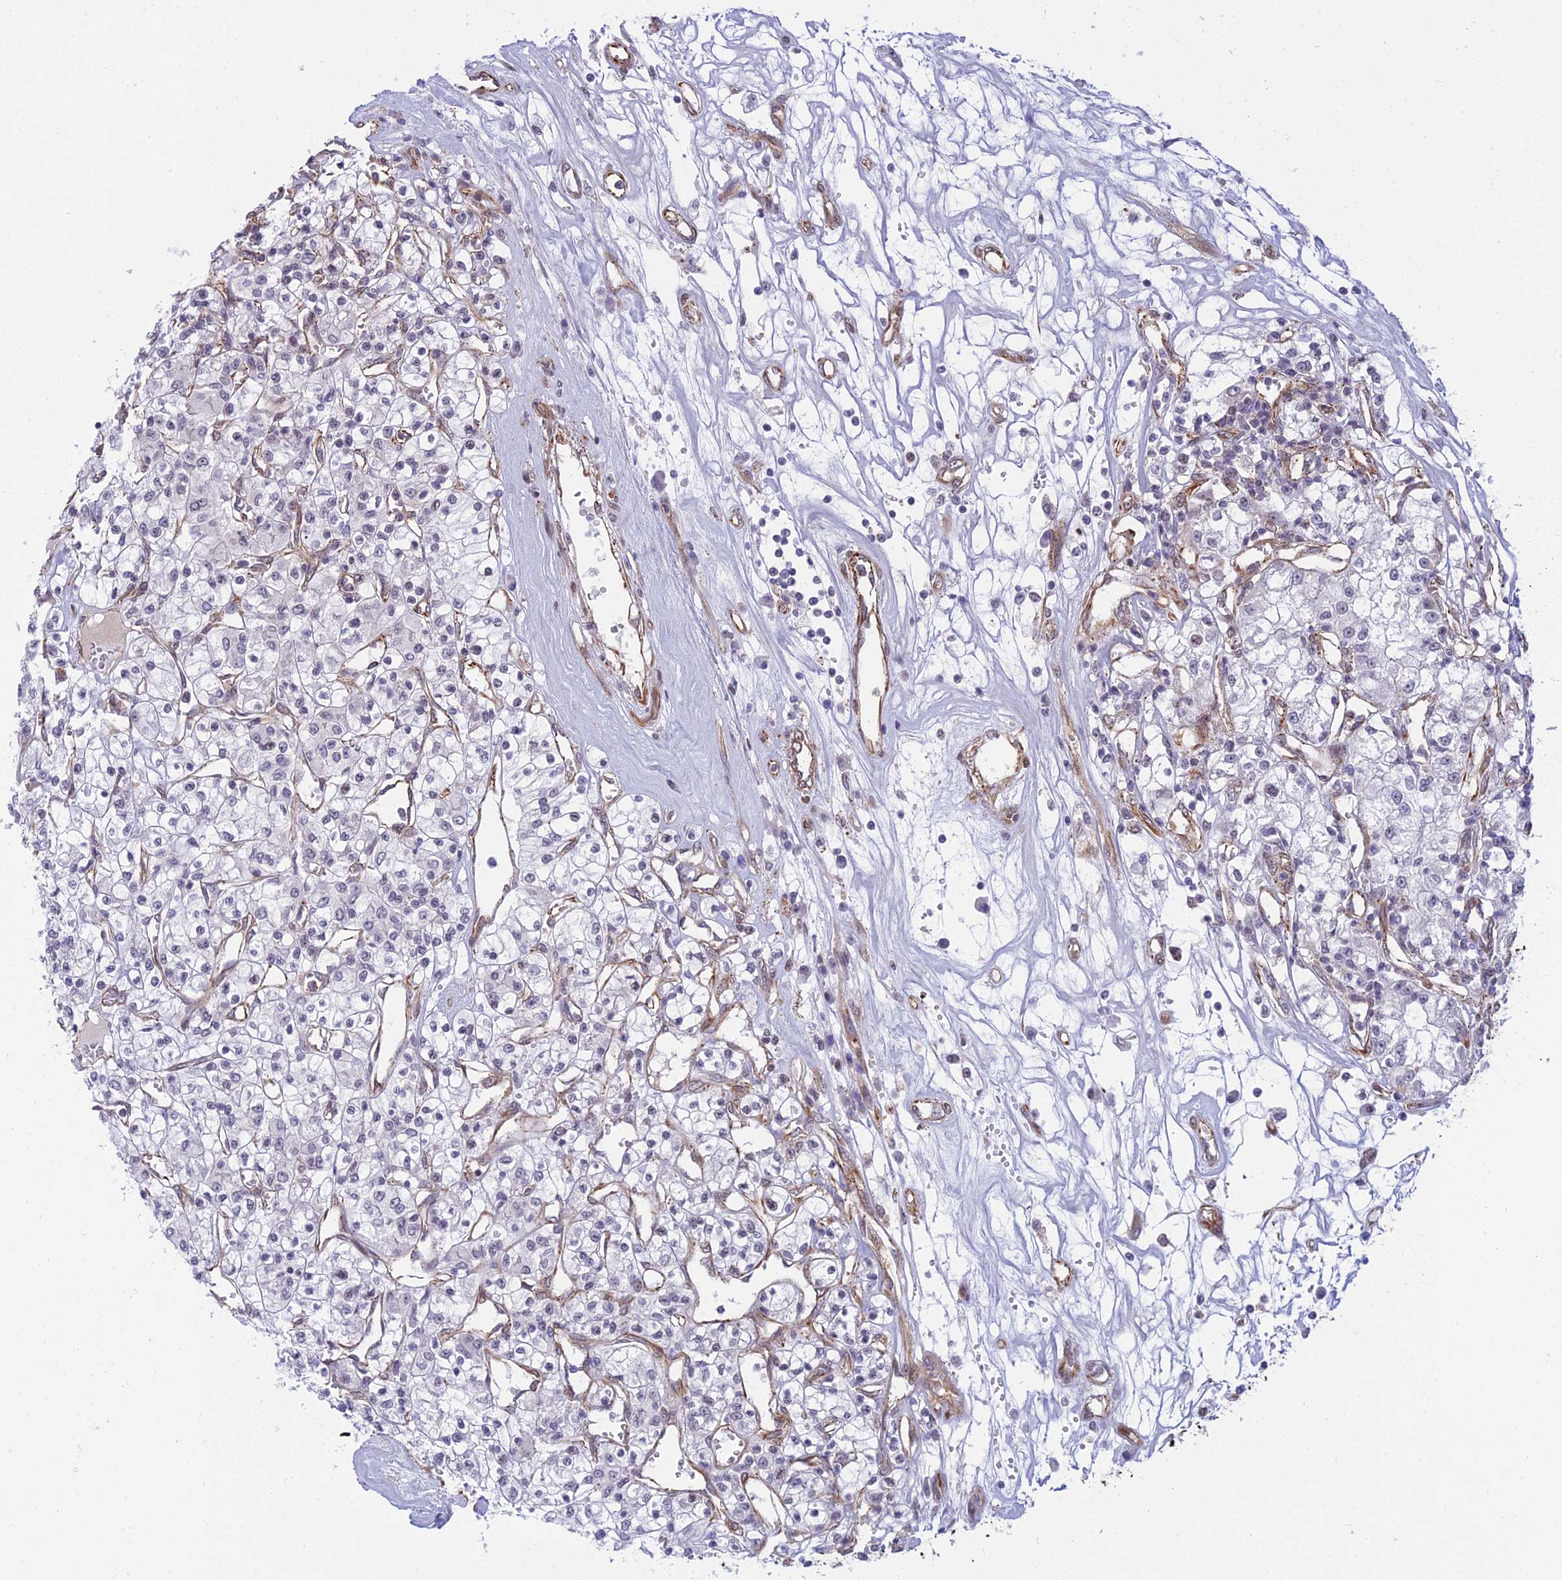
{"staining": {"intensity": "negative", "quantity": "none", "location": "none"}, "tissue": "renal cancer", "cell_type": "Tumor cells", "image_type": "cancer", "snomed": [{"axis": "morphology", "description": "Adenocarcinoma, NOS"}, {"axis": "topography", "description": "Kidney"}], "caption": "DAB immunohistochemical staining of human renal cancer (adenocarcinoma) displays no significant expression in tumor cells.", "gene": "SAPCD2", "patient": {"sex": "female", "age": 59}}